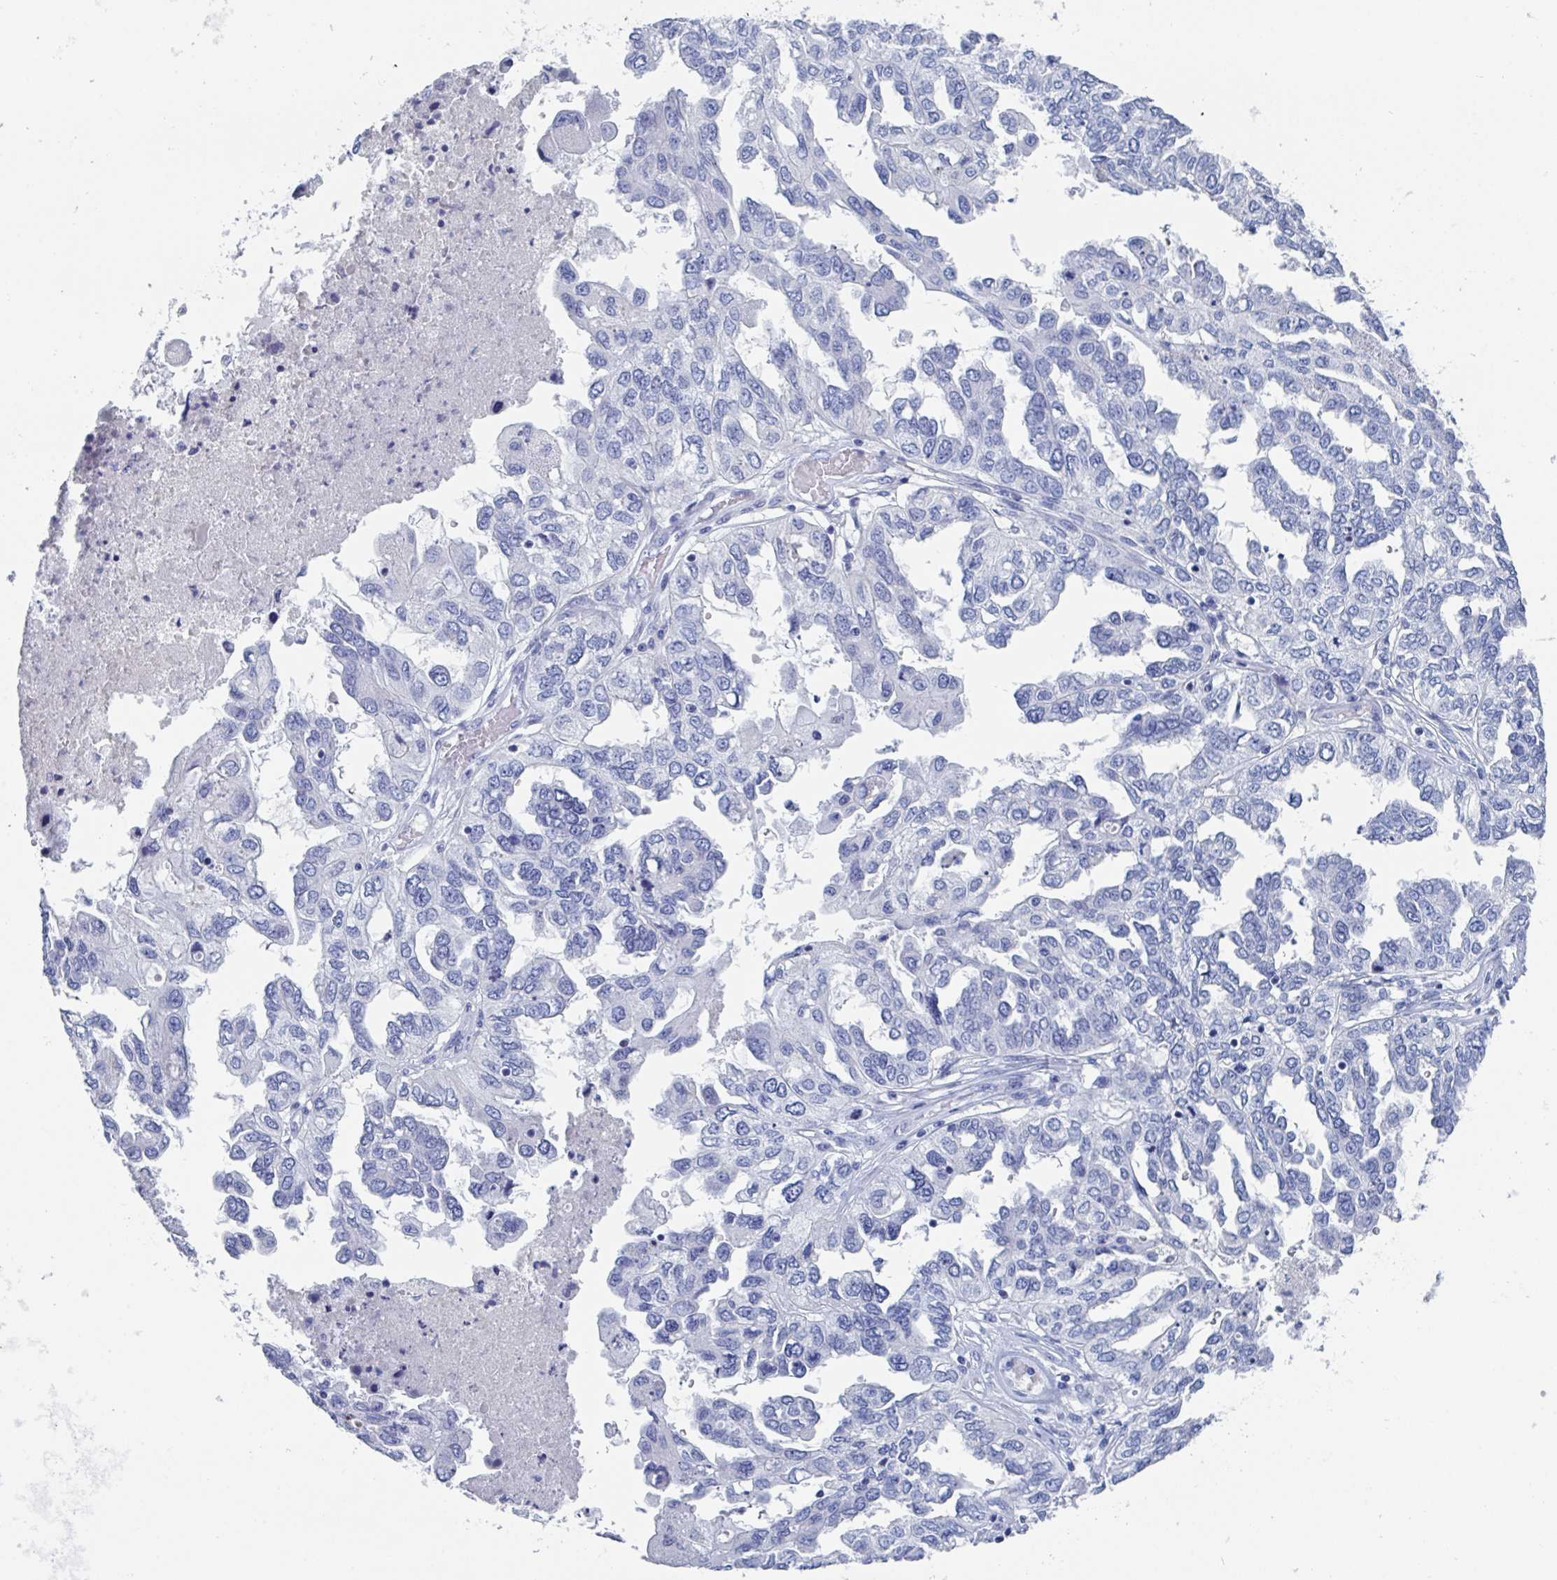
{"staining": {"intensity": "negative", "quantity": "none", "location": "none"}, "tissue": "ovarian cancer", "cell_type": "Tumor cells", "image_type": "cancer", "snomed": [{"axis": "morphology", "description": "Cystadenocarcinoma, serous, NOS"}, {"axis": "topography", "description": "Ovary"}], "caption": "An immunohistochemistry (IHC) histopathology image of ovarian cancer is shown. There is no staining in tumor cells of ovarian cancer. (Immunohistochemistry, brightfield microscopy, high magnification).", "gene": "DPEP3", "patient": {"sex": "female", "age": 53}}